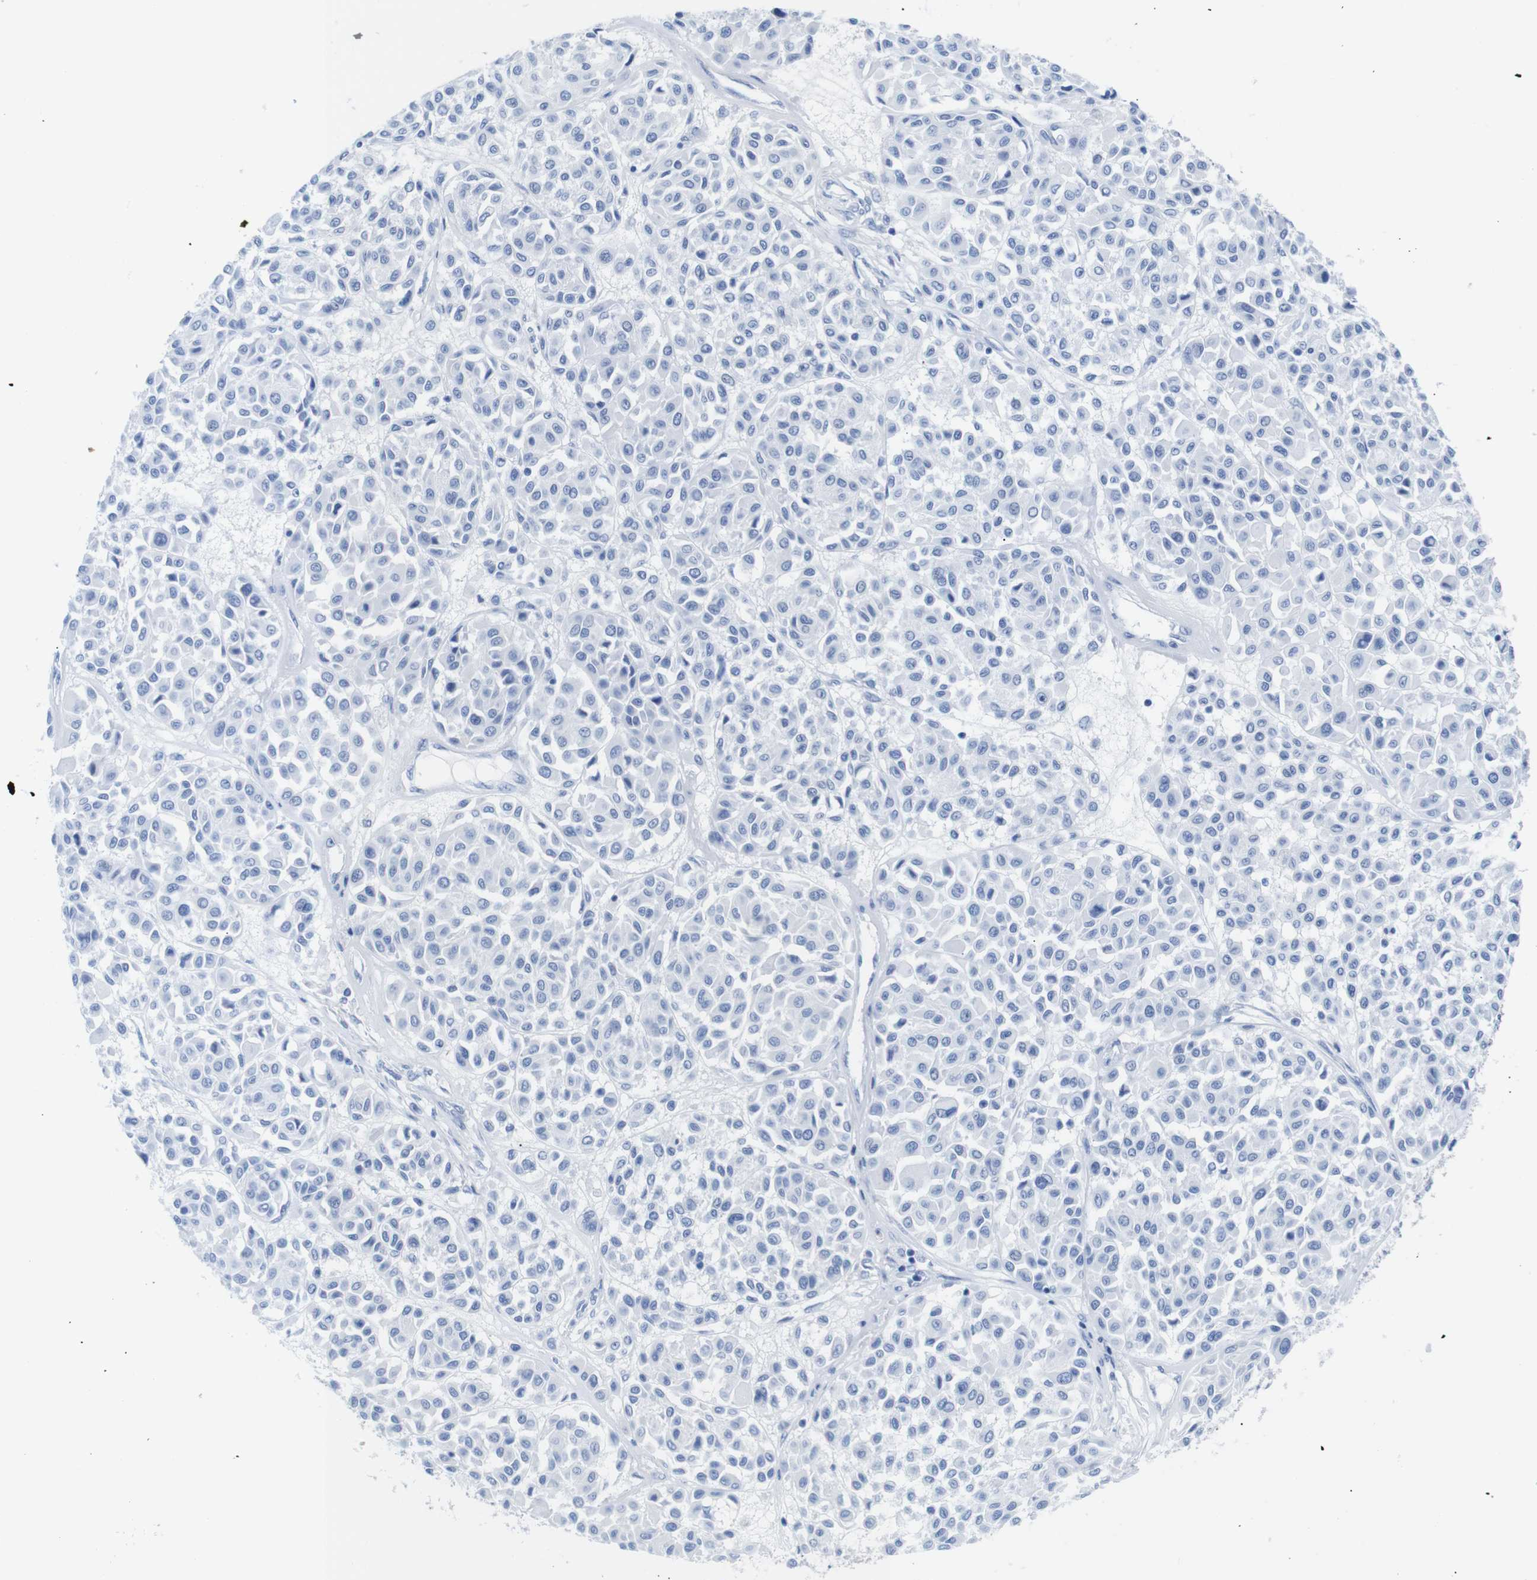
{"staining": {"intensity": "negative", "quantity": "none", "location": "none"}, "tissue": "melanoma", "cell_type": "Tumor cells", "image_type": "cancer", "snomed": [{"axis": "morphology", "description": "Malignant melanoma, Metastatic site"}, {"axis": "topography", "description": "Soft tissue"}], "caption": "Melanoma was stained to show a protein in brown. There is no significant expression in tumor cells.", "gene": "ERVMER34-1", "patient": {"sex": "male", "age": 41}}